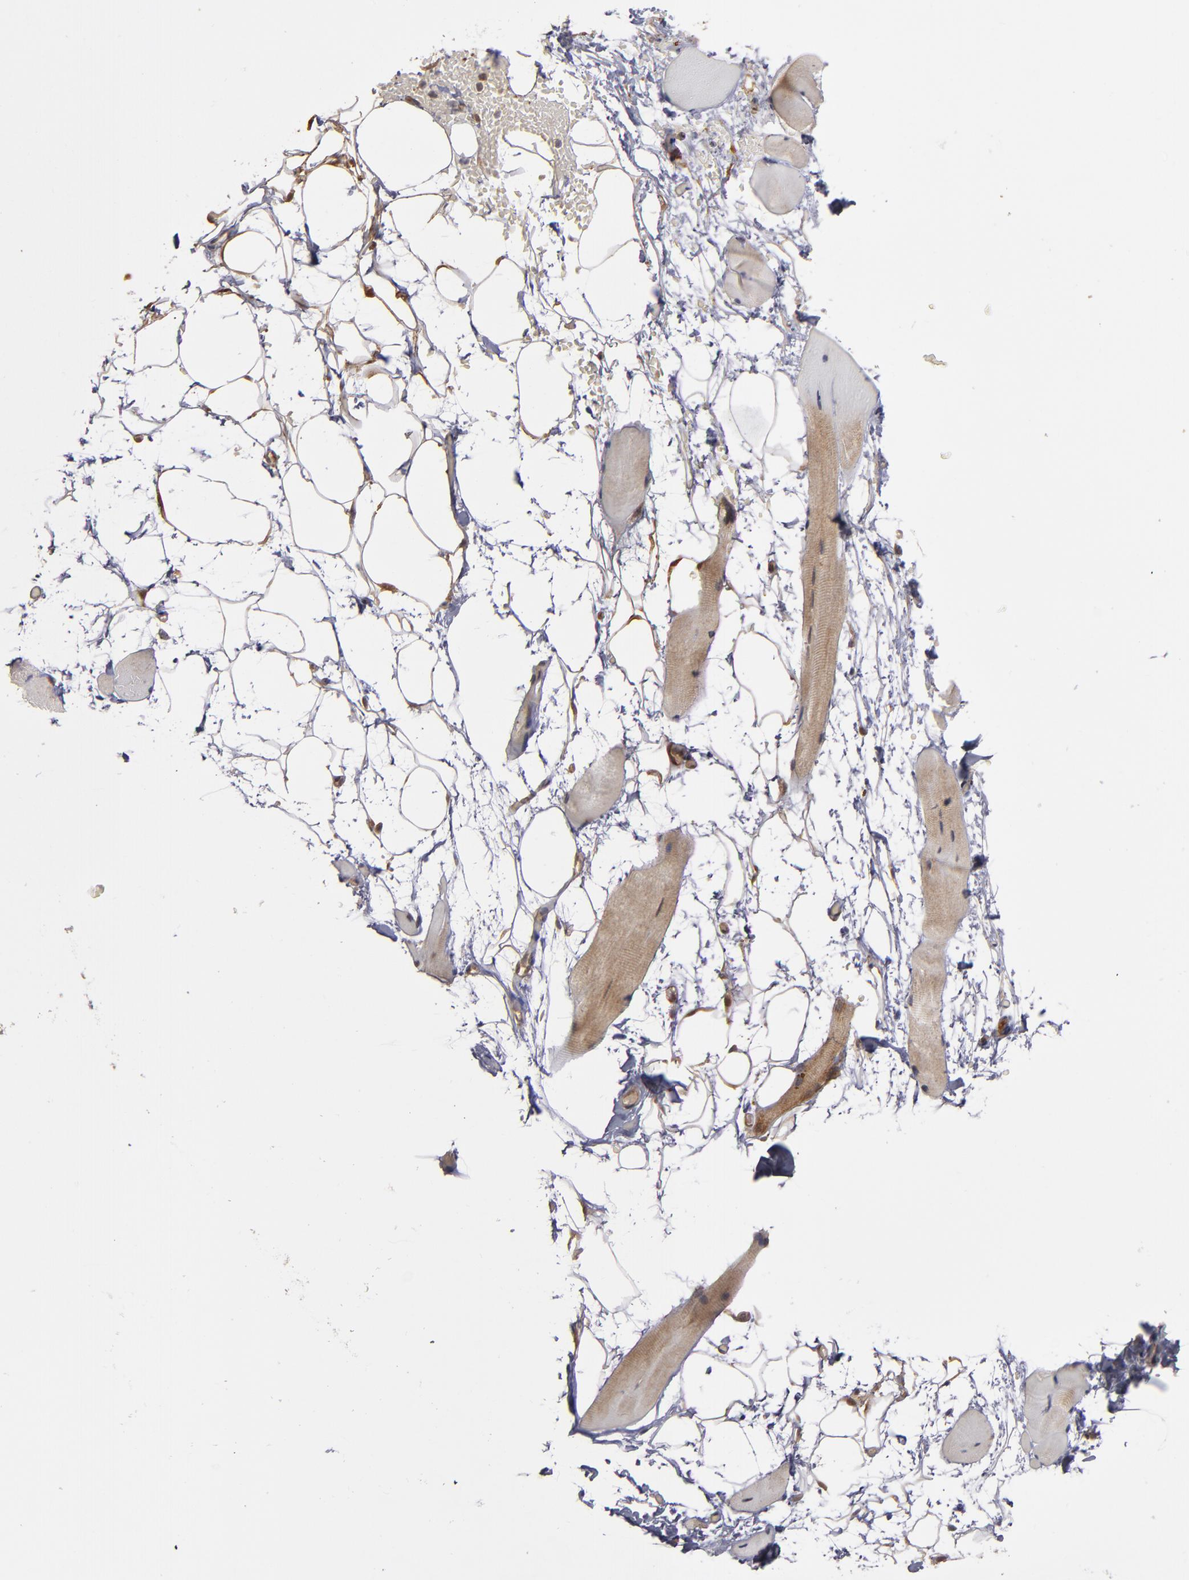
{"staining": {"intensity": "negative", "quantity": "none", "location": "none"}, "tissue": "skeletal muscle", "cell_type": "Myocytes", "image_type": "normal", "snomed": [{"axis": "morphology", "description": "Normal tissue, NOS"}, {"axis": "topography", "description": "Skeletal muscle"}, {"axis": "topography", "description": "Parathyroid gland"}], "caption": "Myocytes show no significant staining in unremarkable skeletal muscle. (DAB (3,3'-diaminobenzidine) IHC with hematoxylin counter stain).", "gene": "TJP1", "patient": {"sex": "female", "age": 37}}